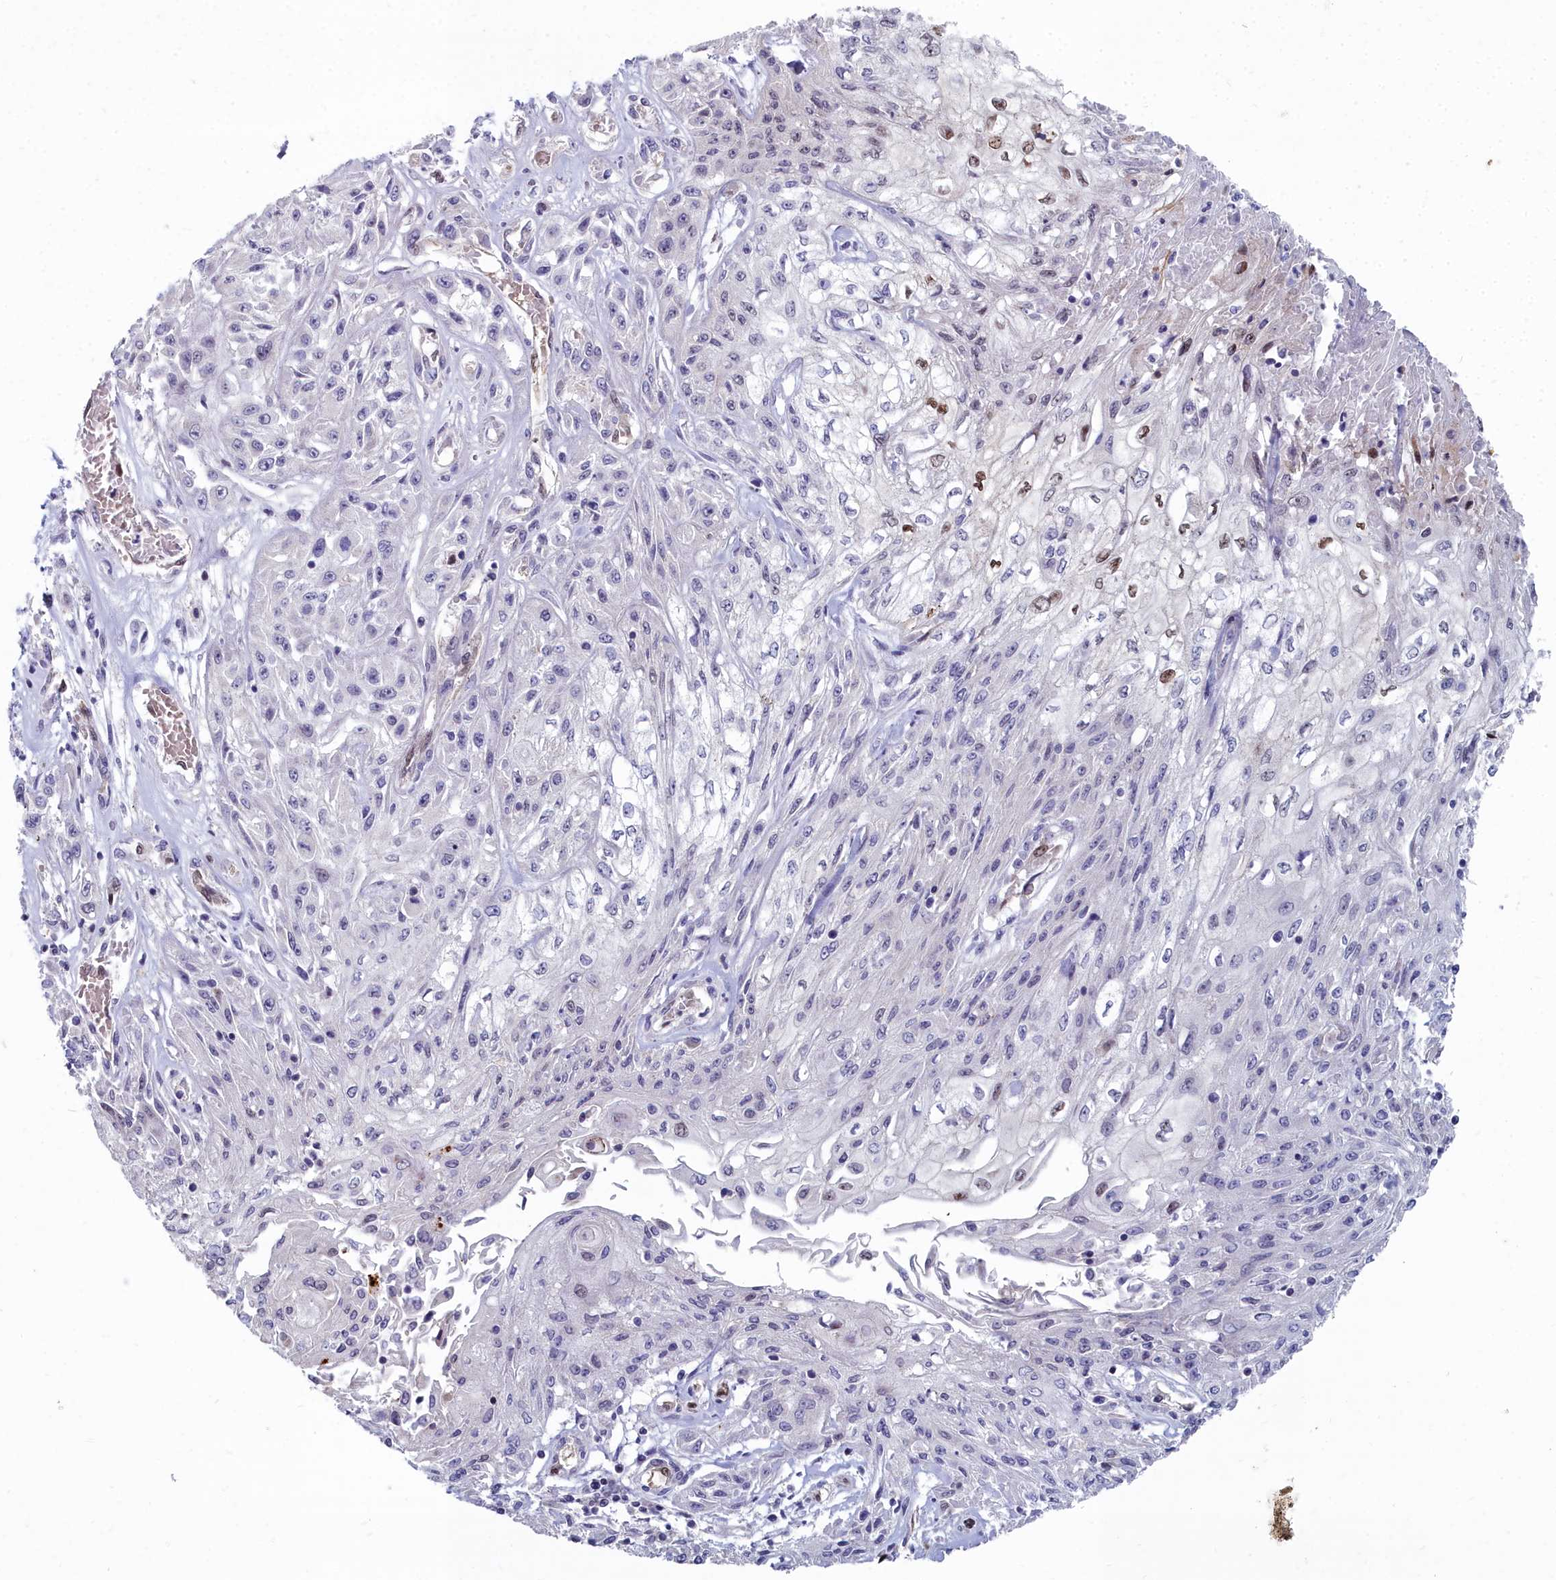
{"staining": {"intensity": "moderate", "quantity": "<25%", "location": "nuclear"}, "tissue": "skin cancer", "cell_type": "Tumor cells", "image_type": "cancer", "snomed": [{"axis": "morphology", "description": "Squamous cell carcinoma, NOS"}, {"axis": "morphology", "description": "Squamous cell carcinoma, metastatic, NOS"}, {"axis": "topography", "description": "Skin"}, {"axis": "topography", "description": "Lymph node"}], "caption": "DAB (3,3'-diaminobenzidine) immunohistochemical staining of skin cancer (metastatic squamous cell carcinoma) displays moderate nuclear protein expression in about <25% of tumor cells.", "gene": "RPS27A", "patient": {"sex": "male", "age": 75}}